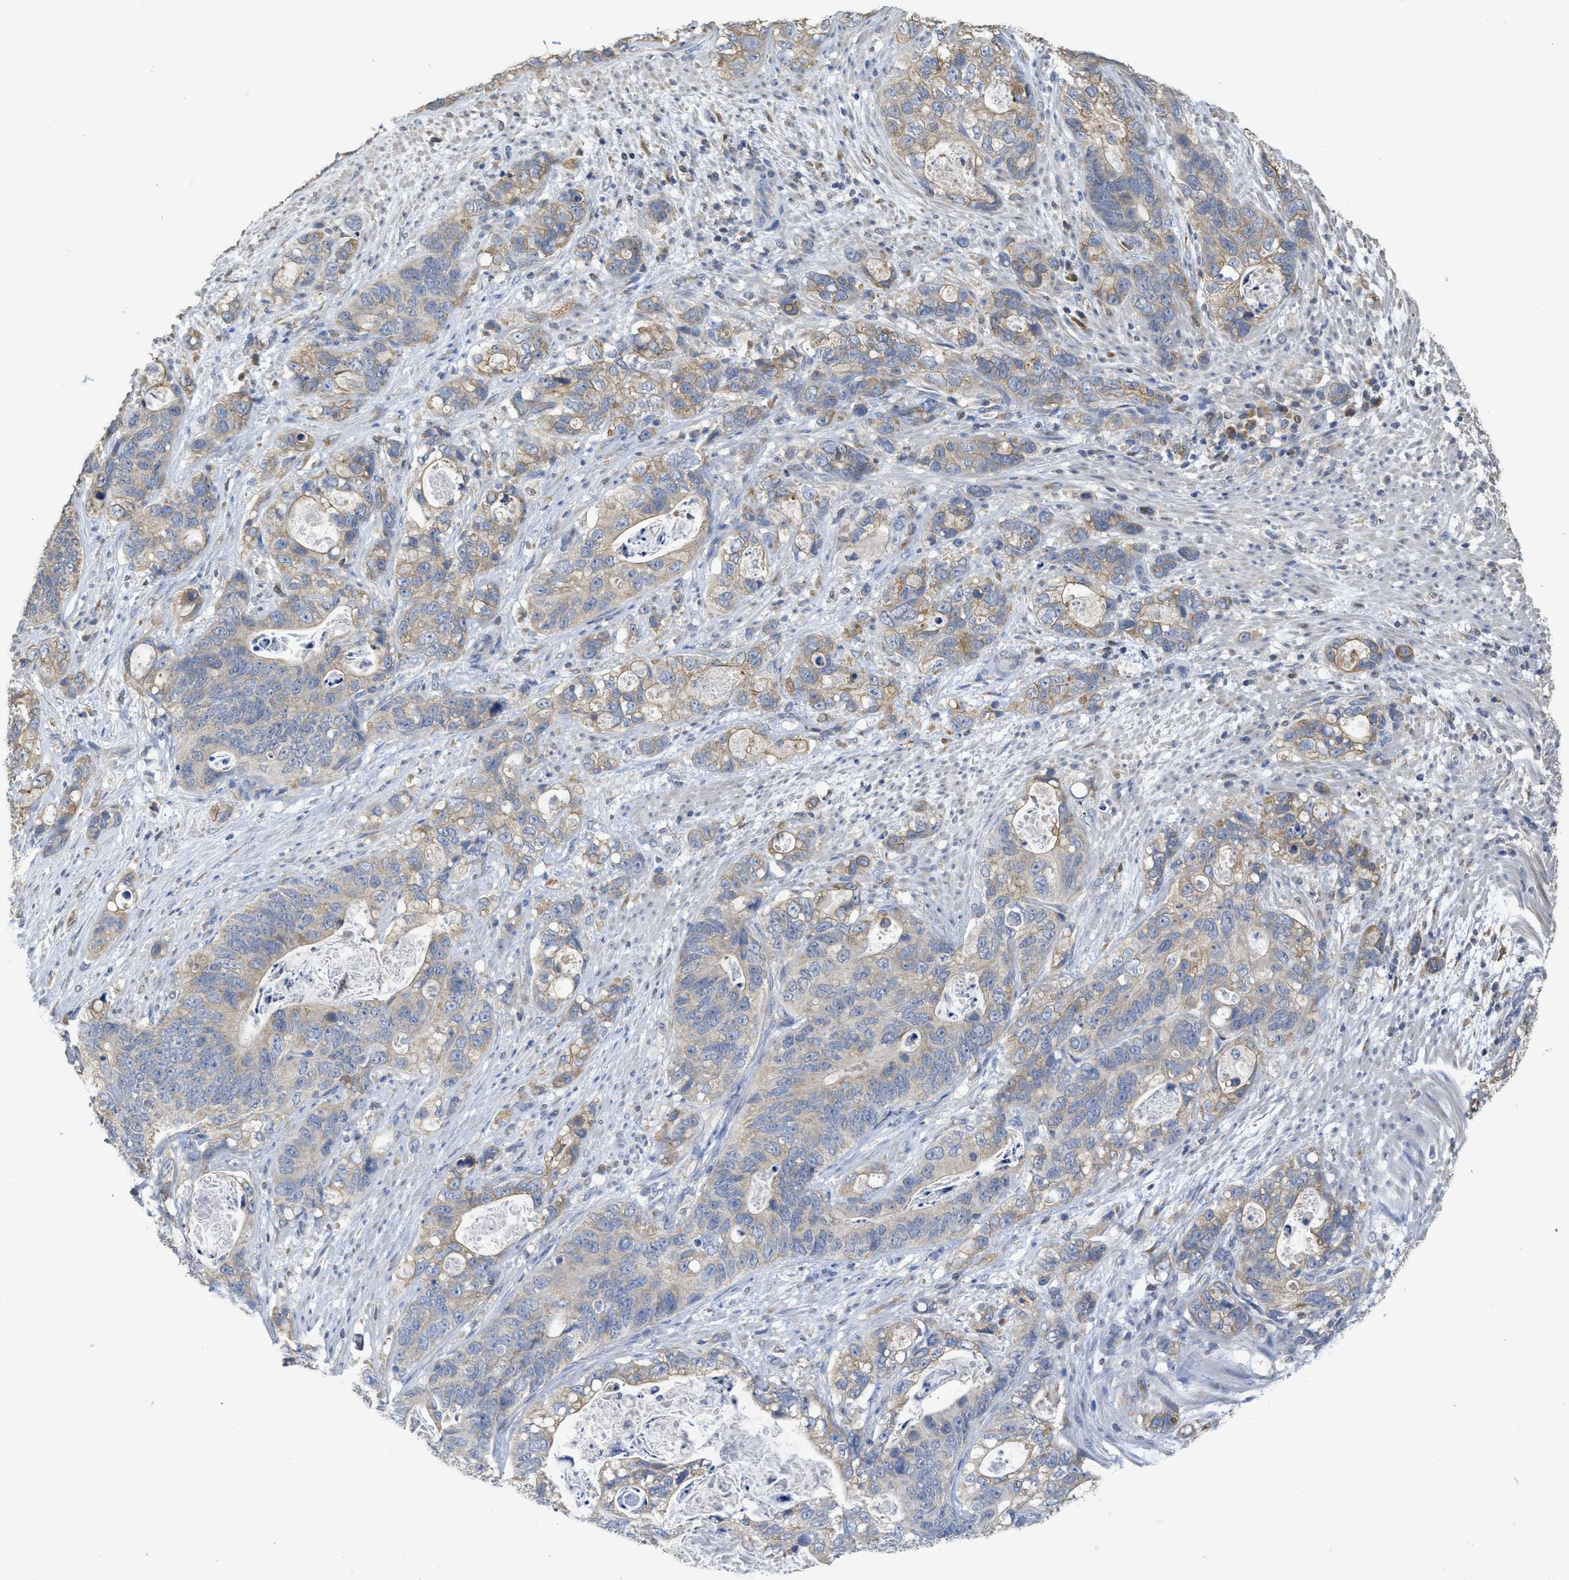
{"staining": {"intensity": "weak", "quantity": ">75%", "location": "cytoplasmic/membranous"}, "tissue": "stomach cancer", "cell_type": "Tumor cells", "image_type": "cancer", "snomed": [{"axis": "morphology", "description": "Normal tissue, NOS"}, {"axis": "morphology", "description": "Adenocarcinoma, NOS"}, {"axis": "topography", "description": "Stomach"}], "caption": "Stomach cancer tissue exhibits weak cytoplasmic/membranous staining in approximately >75% of tumor cells, visualized by immunohistochemistry.", "gene": "SFXN2", "patient": {"sex": "female", "age": 89}}